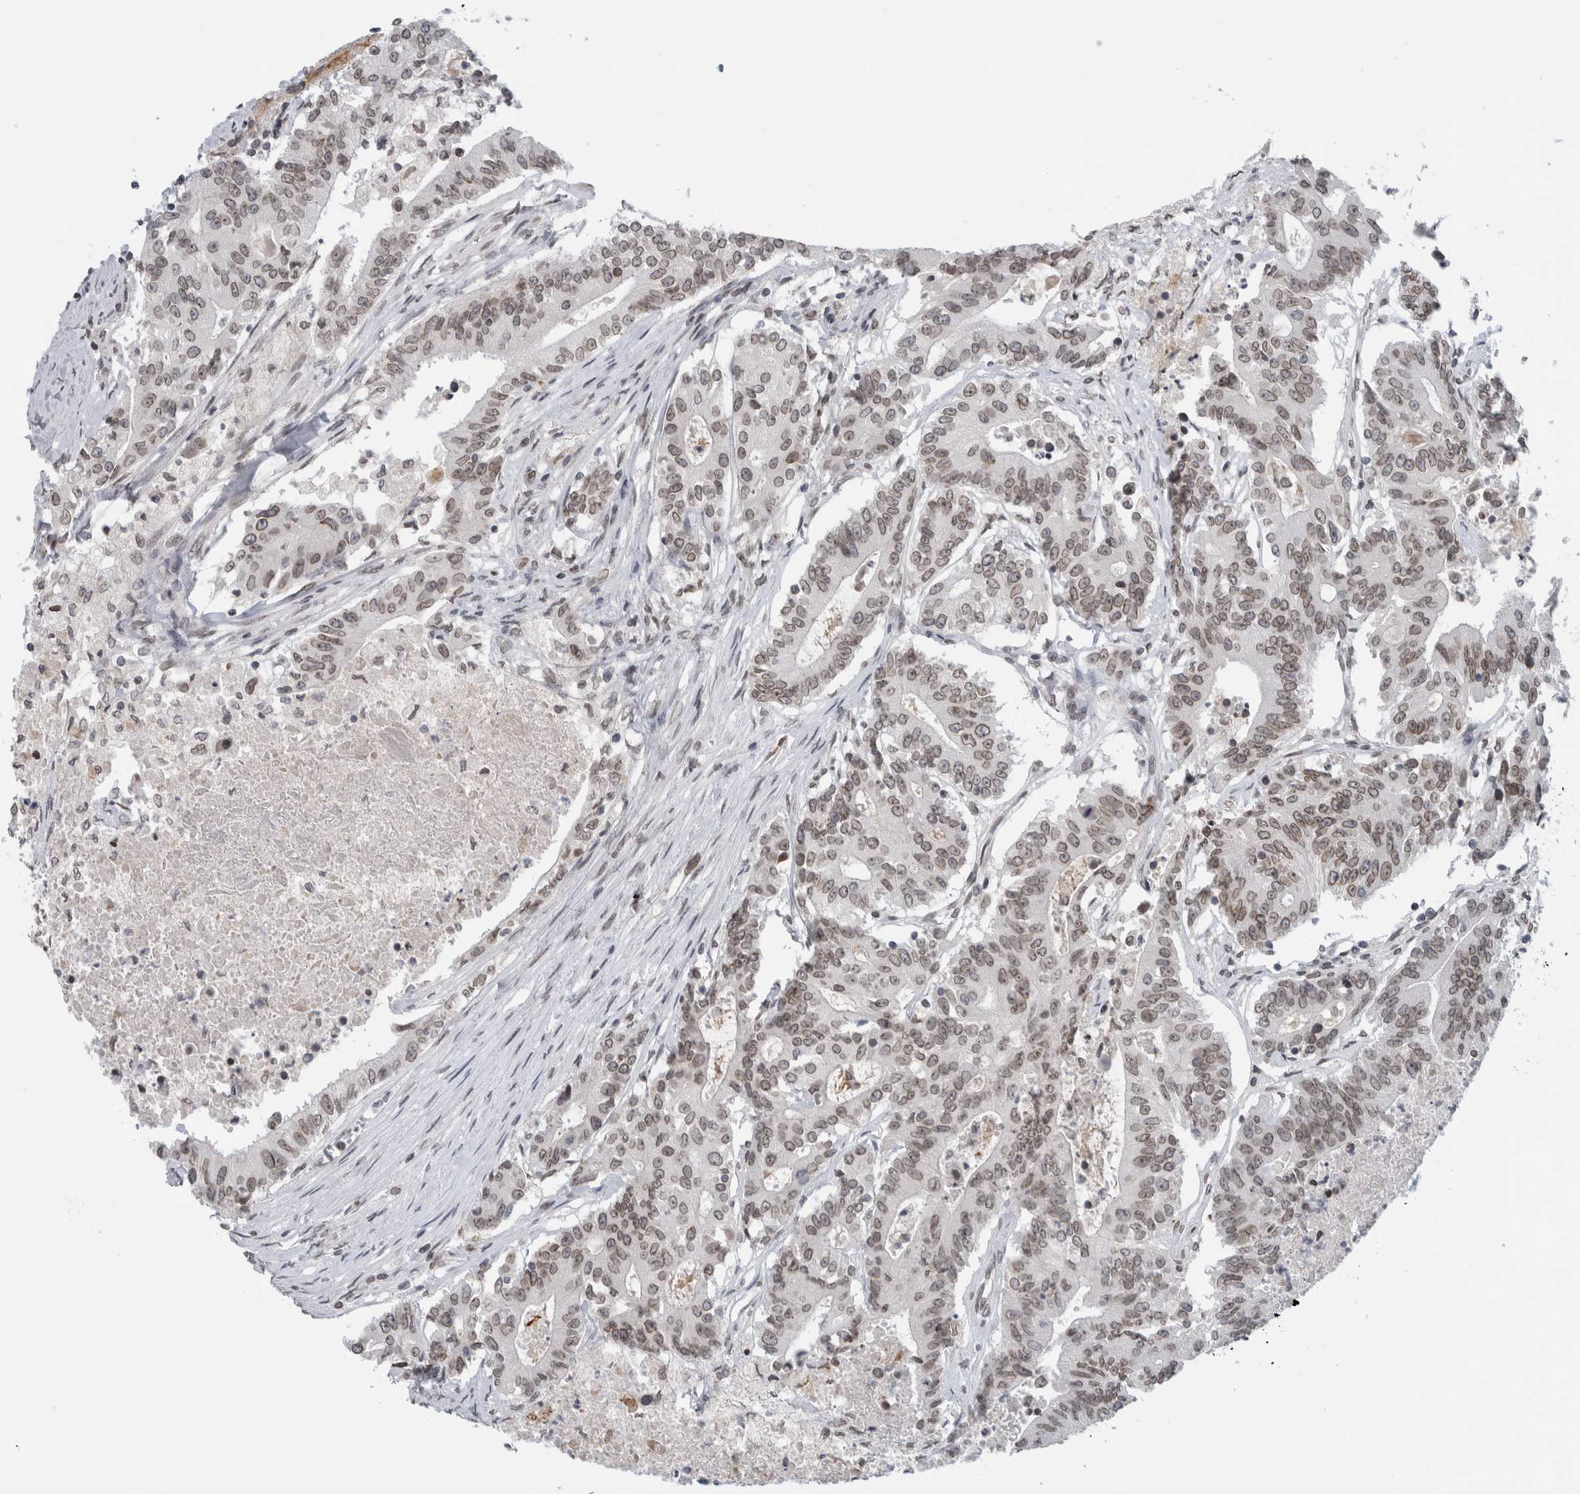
{"staining": {"intensity": "weak", "quantity": ">75%", "location": "cytoplasmic/membranous,nuclear"}, "tissue": "colorectal cancer", "cell_type": "Tumor cells", "image_type": "cancer", "snomed": [{"axis": "morphology", "description": "Adenocarcinoma, NOS"}, {"axis": "topography", "description": "Colon"}], "caption": "DAB immunohistochemical staining of human colorectal adenocarcinoma exhibits weak cytoplasmic/membranous and nuclear protein expression in about >75% of tumor cells.", "gene": "ZNF770", "patient": {"sex": "female", "age": 77}}